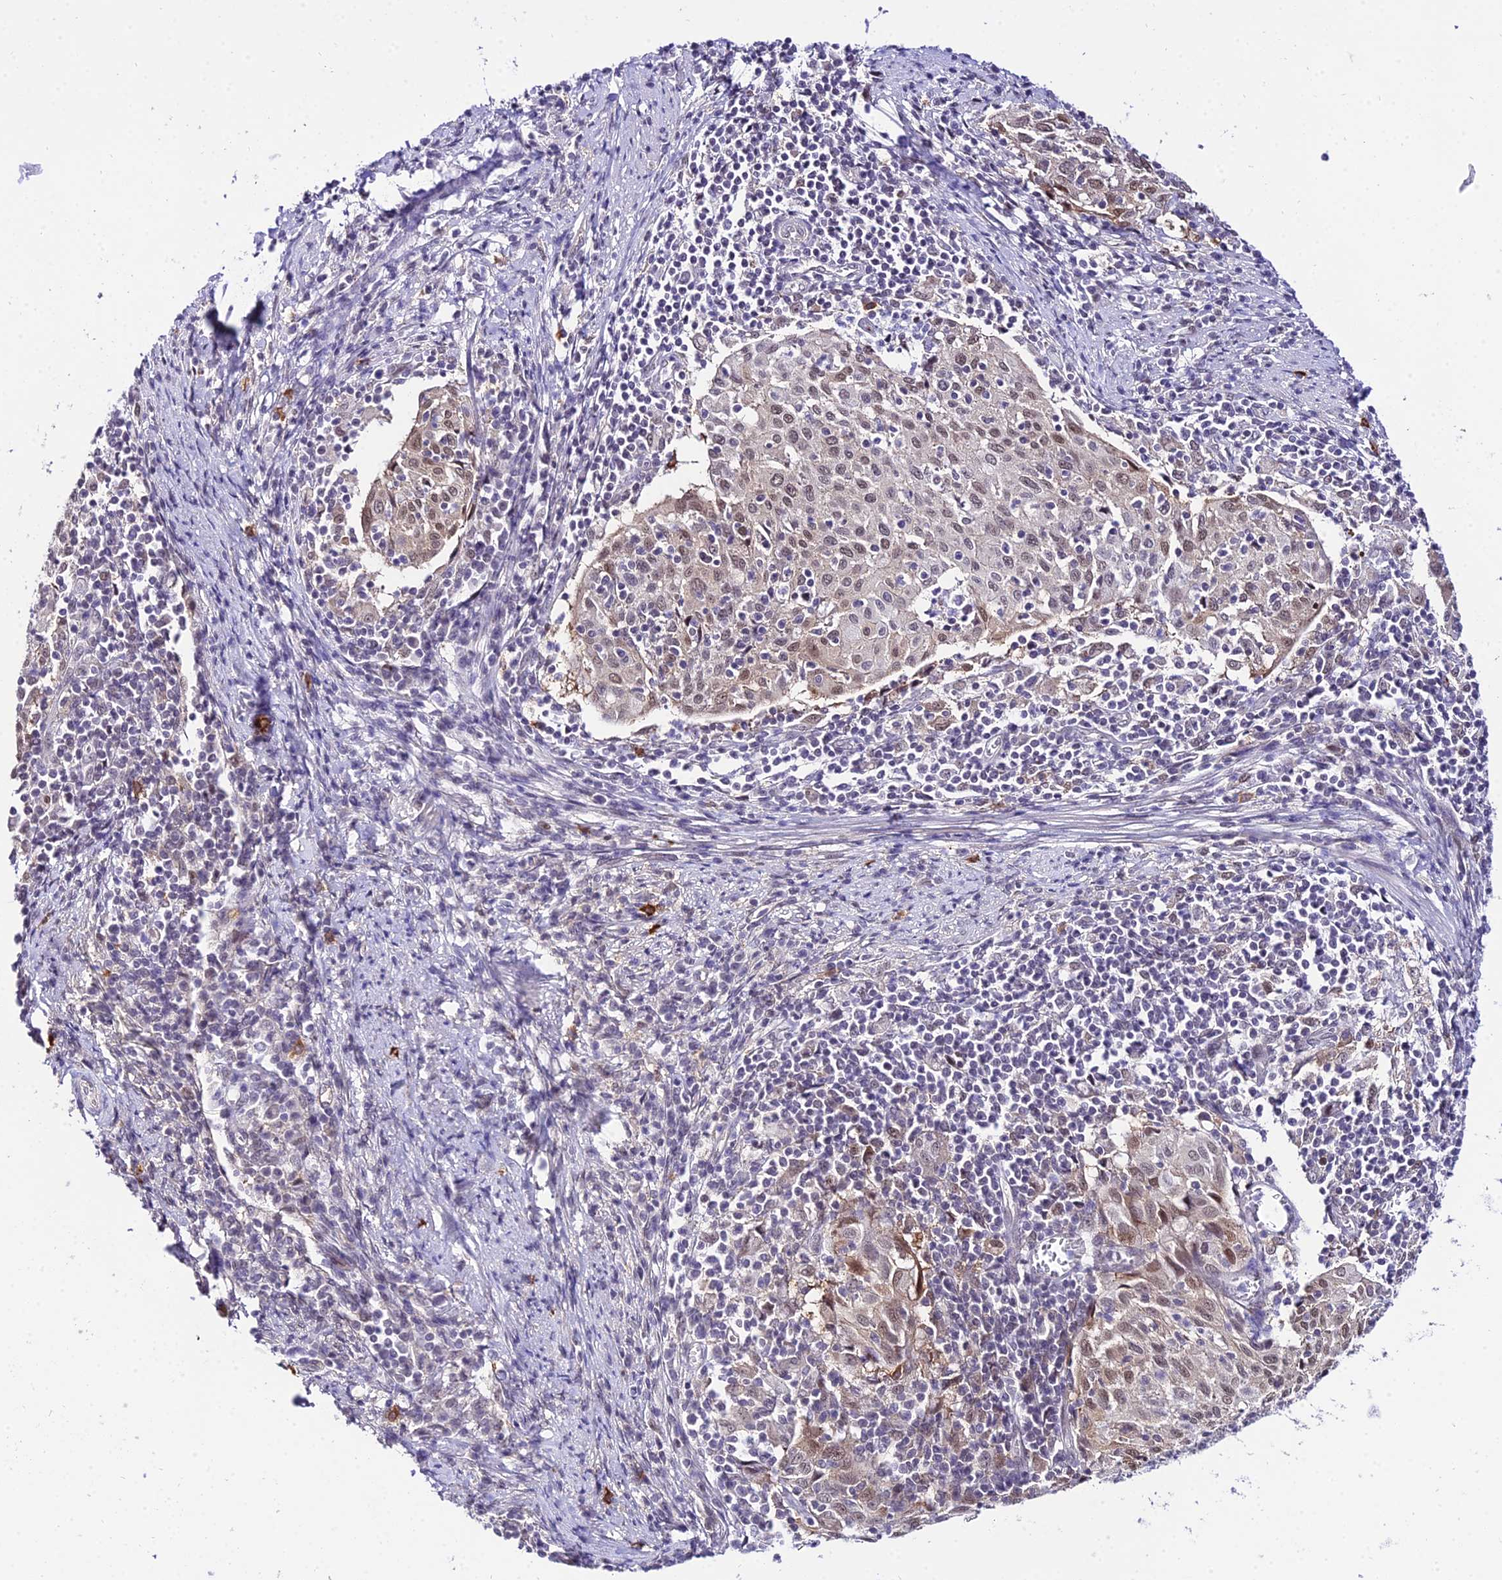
{"staining": {"intensity": "weak", "quantity": "25%-75%", "location": "nuclear"}, "tissue": "cervical cancer", "cell_type": "Tumor cells", "image_type": "cancer", "snomed": [{"axis": "morphology", "description": "Squamous cell carcinoma, NOS"}, {"axis": "topography", "description": "Cervix"}], "caption": "Protein analysis of cervical cancer (squamous cell carcinoma) tissue exhibits weak nuclear positivity in about 25%-75% of tumor cells. The staining is performed using DAB brown chromogen to label protein expression. The nuclei are counter-stained blue using hematoxylin.", "gene": "POLR2I", "patient": {"sex": "female", "age": 52}}